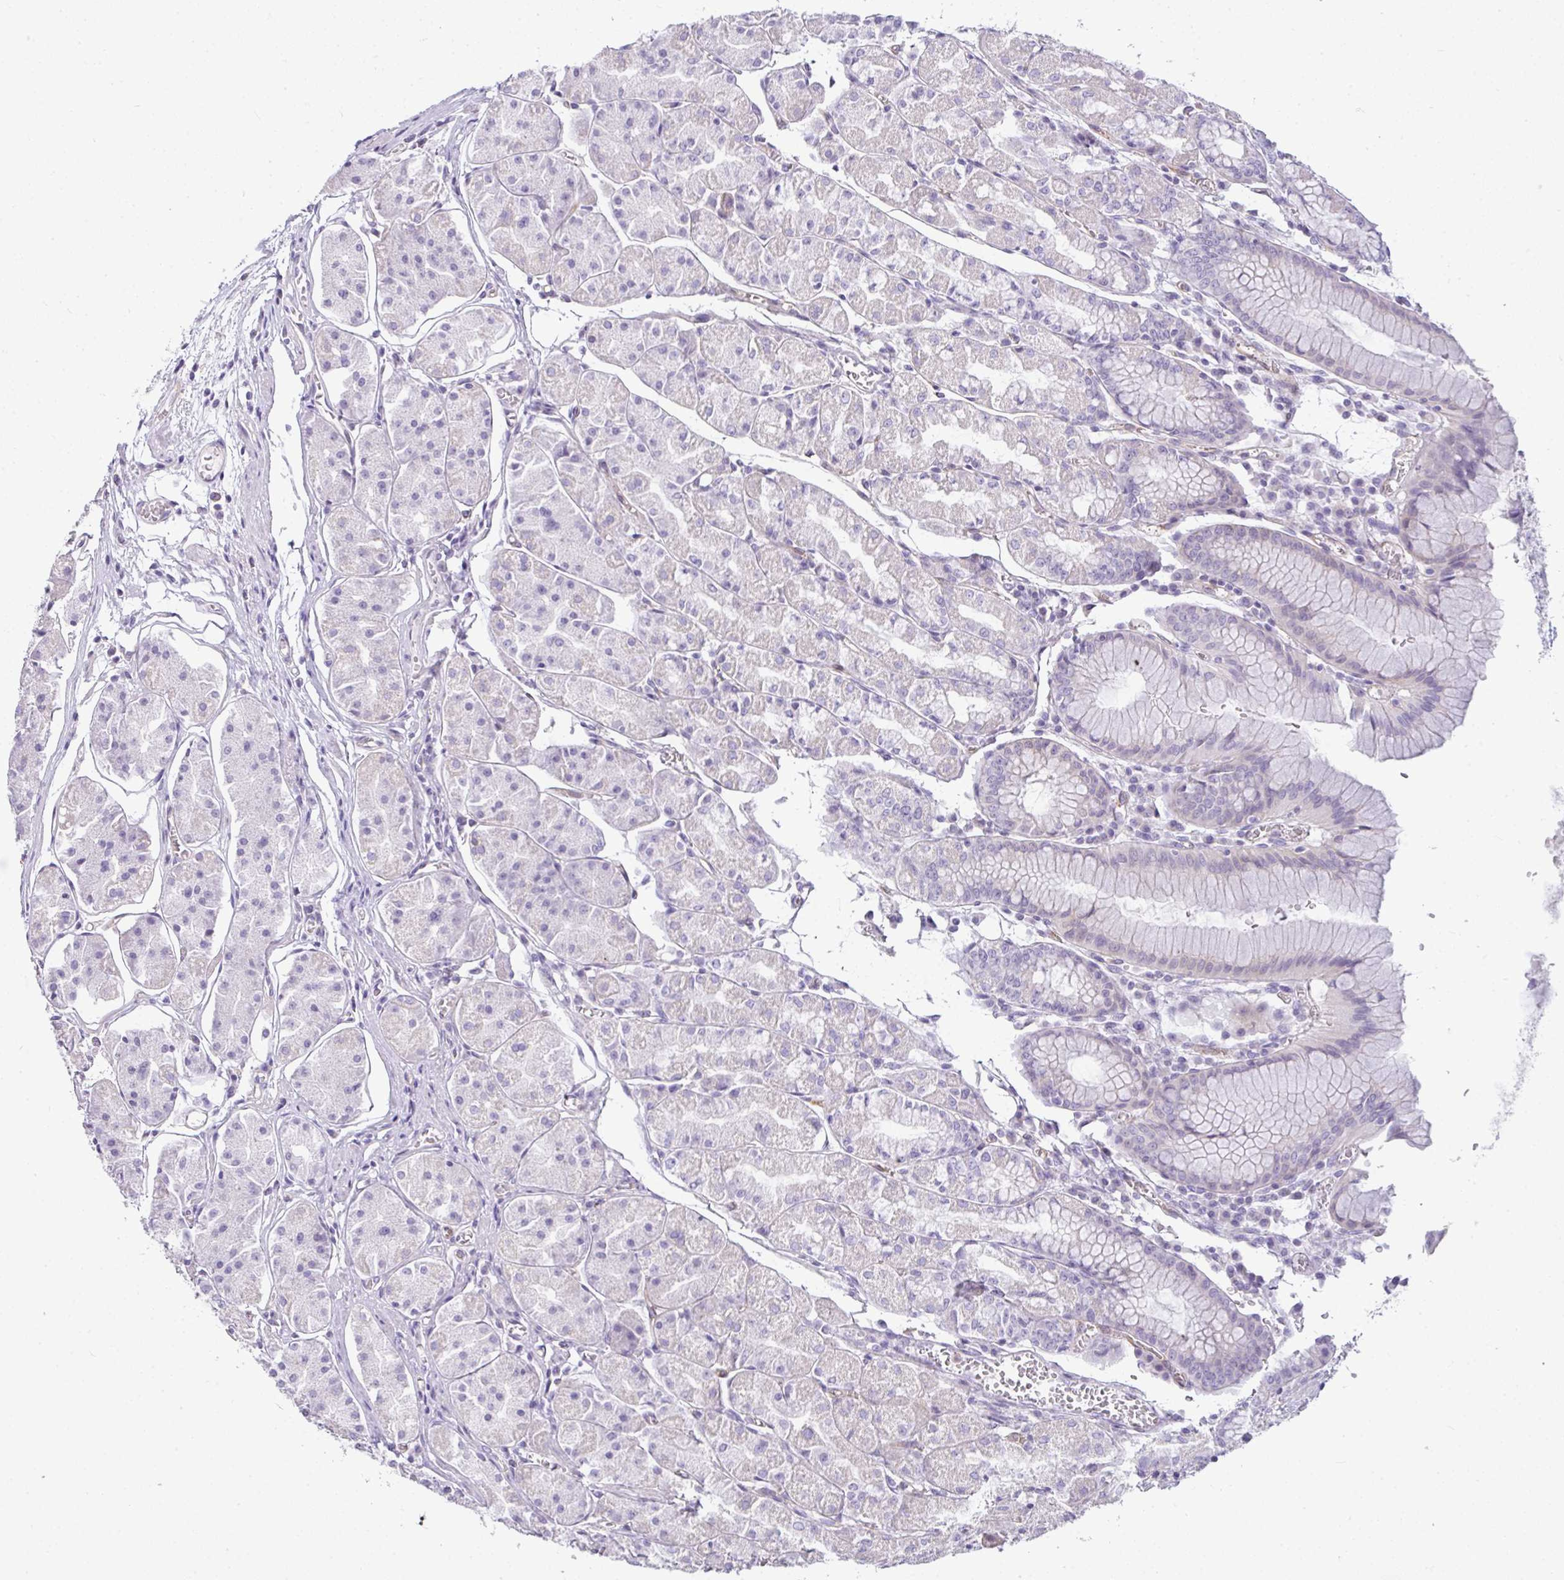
{"staining": {"intensity": "weak", "quantity": "<25%", "location": "cytoplasmic/membranous"}, "tissue": "stomach", "cell_type": "Glandular cells", "image_type": "normal", "snomed": [{"axis": "morphology", "description": "Normal tissue, NOS"}, {"axis": "topography", "description": "Stomach"}], "caption": "IHC photomicrograph of unremarkable human stomach stained for a protein (brown), which exhibits no positivity in glandular cells.", "gene": "LIPE", "patient": {"sex": "male", "age": 55}}